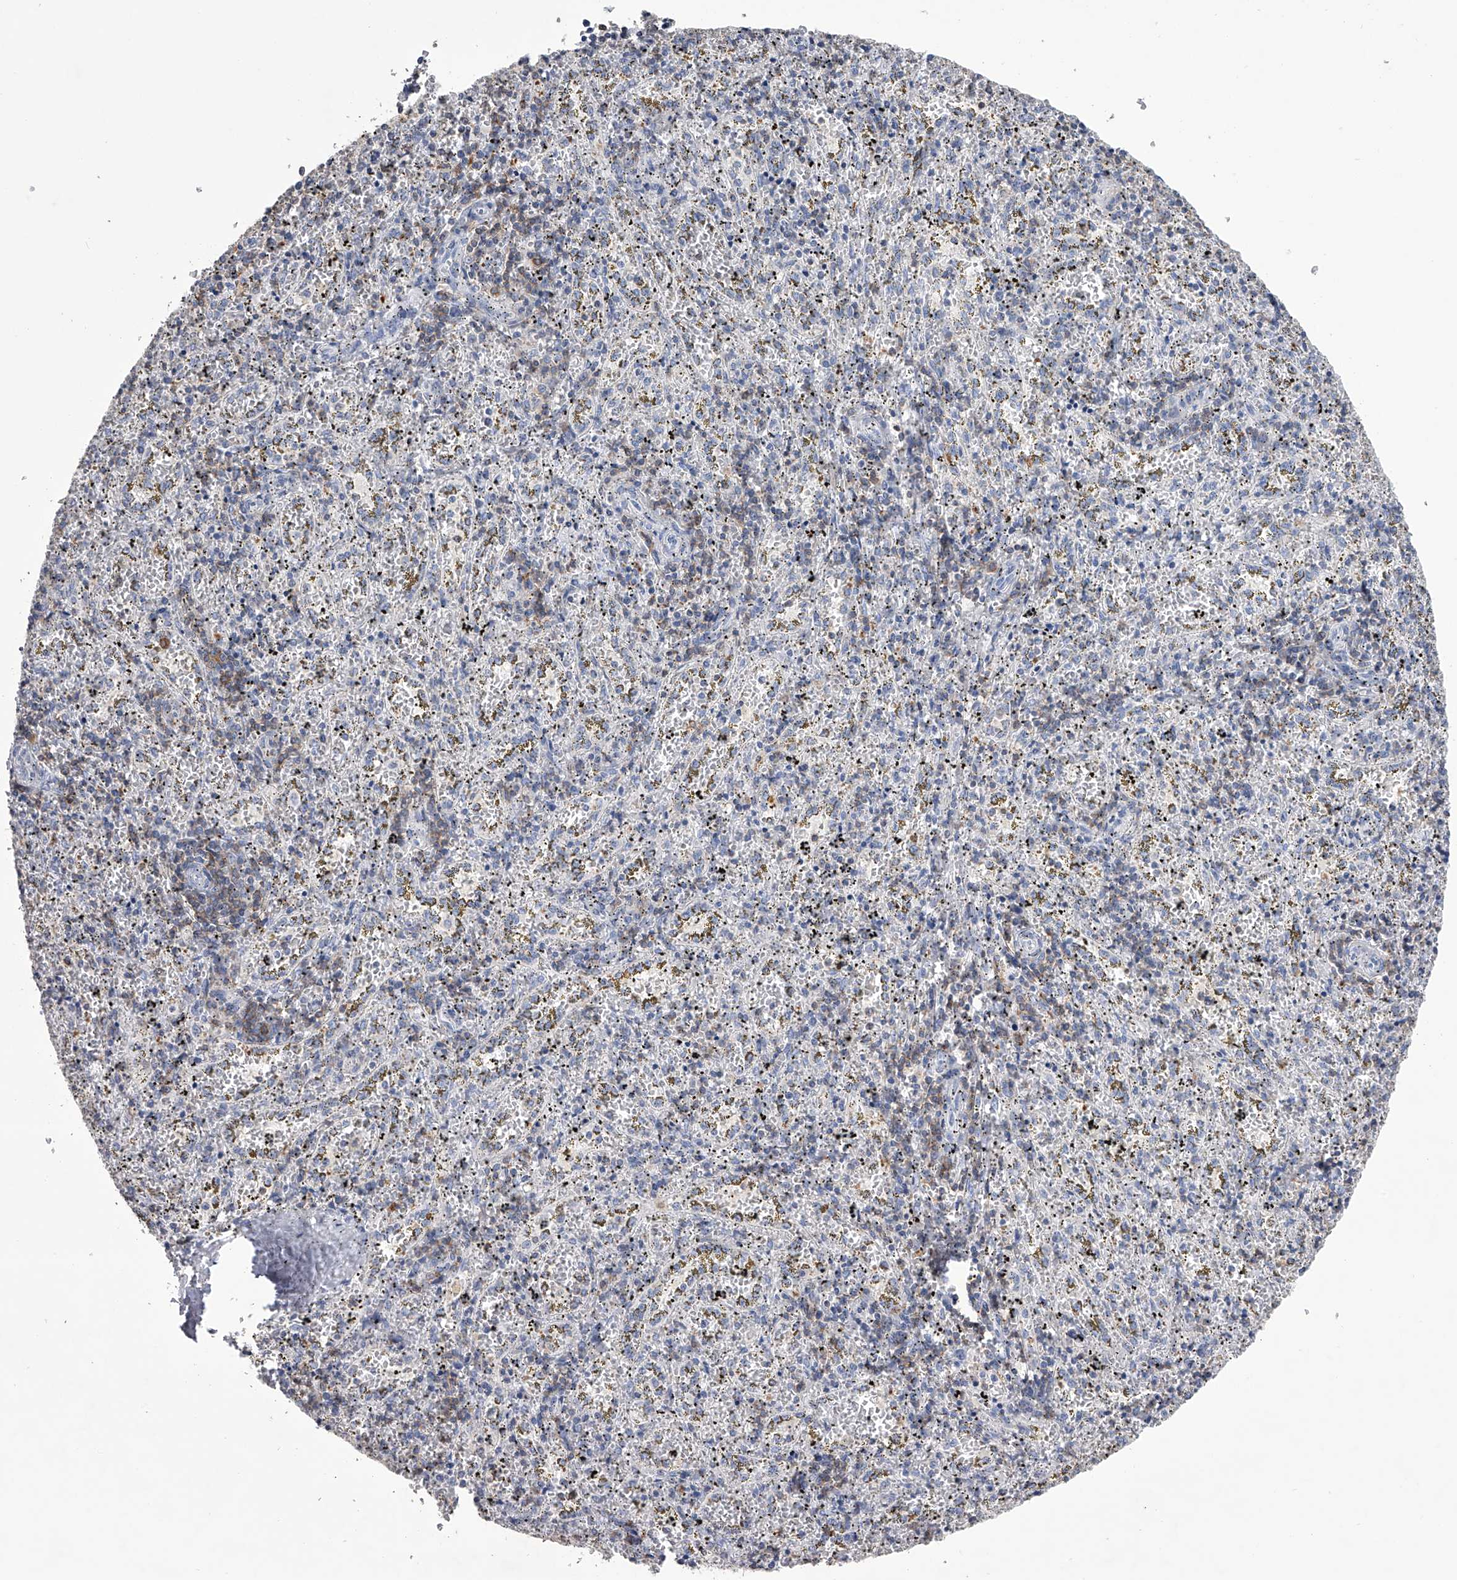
{"staining": {"intensity": "moderate", "quantity": "<25%", "location": "cytoplasmic/membranous"}, "tissue": "spleen", "cell_type": "Cells in red pulp", "image_type": "normal", "snomed": [{"axis": "morphology", "description": "Normal tissue, NOS"}, {"axis": "topography", "description": "Spleen"}], "caption": "Protein staining of unremarkable spleen reveals moderate cytoplasmic/membranous staining in about <25% of cells in red pulp.", "gene": "TASP1", "patient": {"sex": "male", "age": 11}}